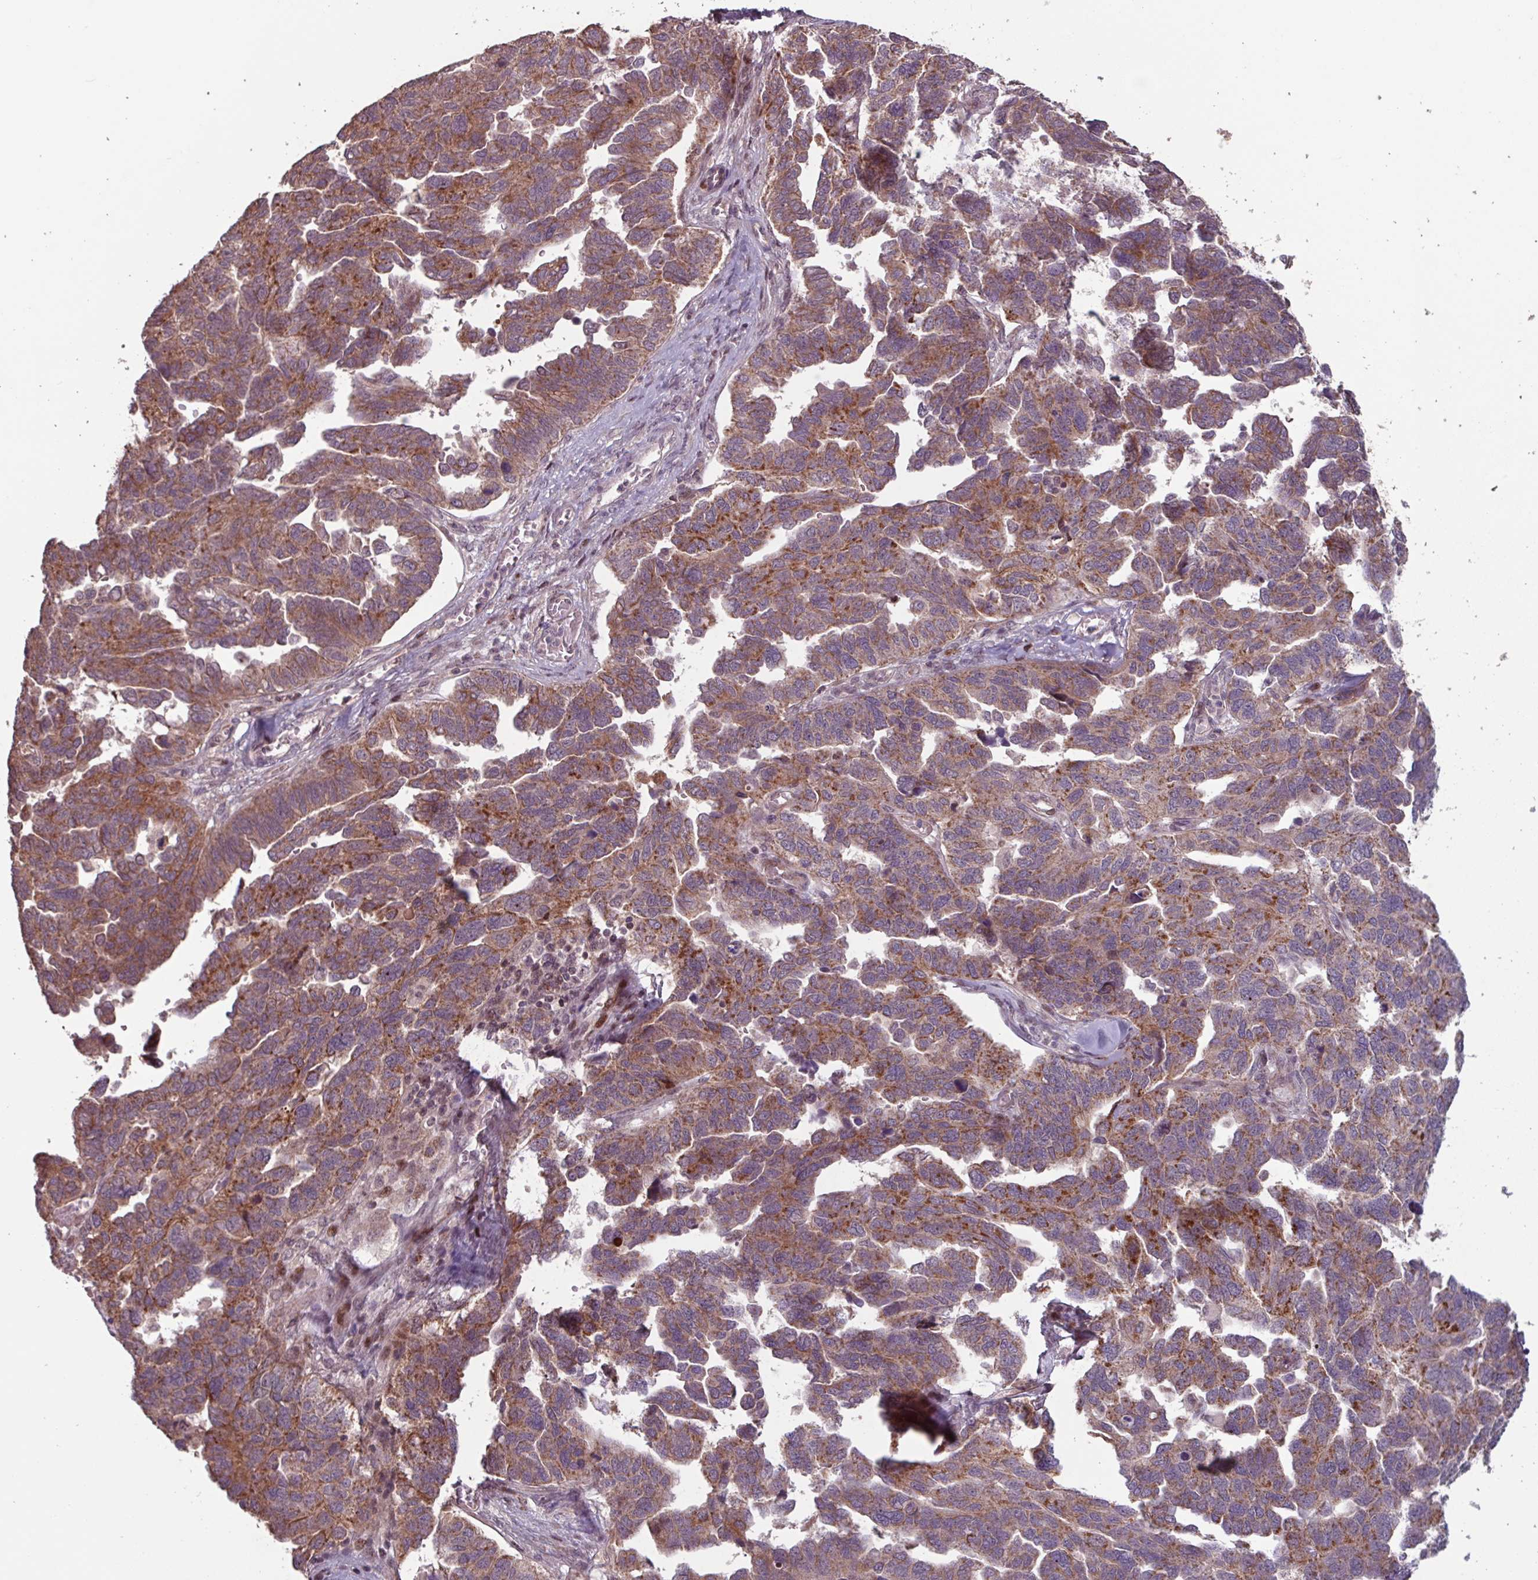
{"staining": {"intensity": "moderate", "quantity": ">75%", "location": "cytoplasmic/membranous"}, "tissue": "ovarian cancer", "cell_type": "Tumor cells", "image_type": "cancer", "snomed": [{"axis": "morphology", "description": "Cystadenocarcinoma, serous, NOS"}, {"axis": "topography", "description": "Ovary"}], "caption": "Protein staining of ovarian cancer (serous cystadenocarcinoma) tissue exhibits moderate cytoplasmic/membranous expression in about >75% of tumor cells.", "gene": "TMEM88", "patient": {"sex": "female", "age": 64}}